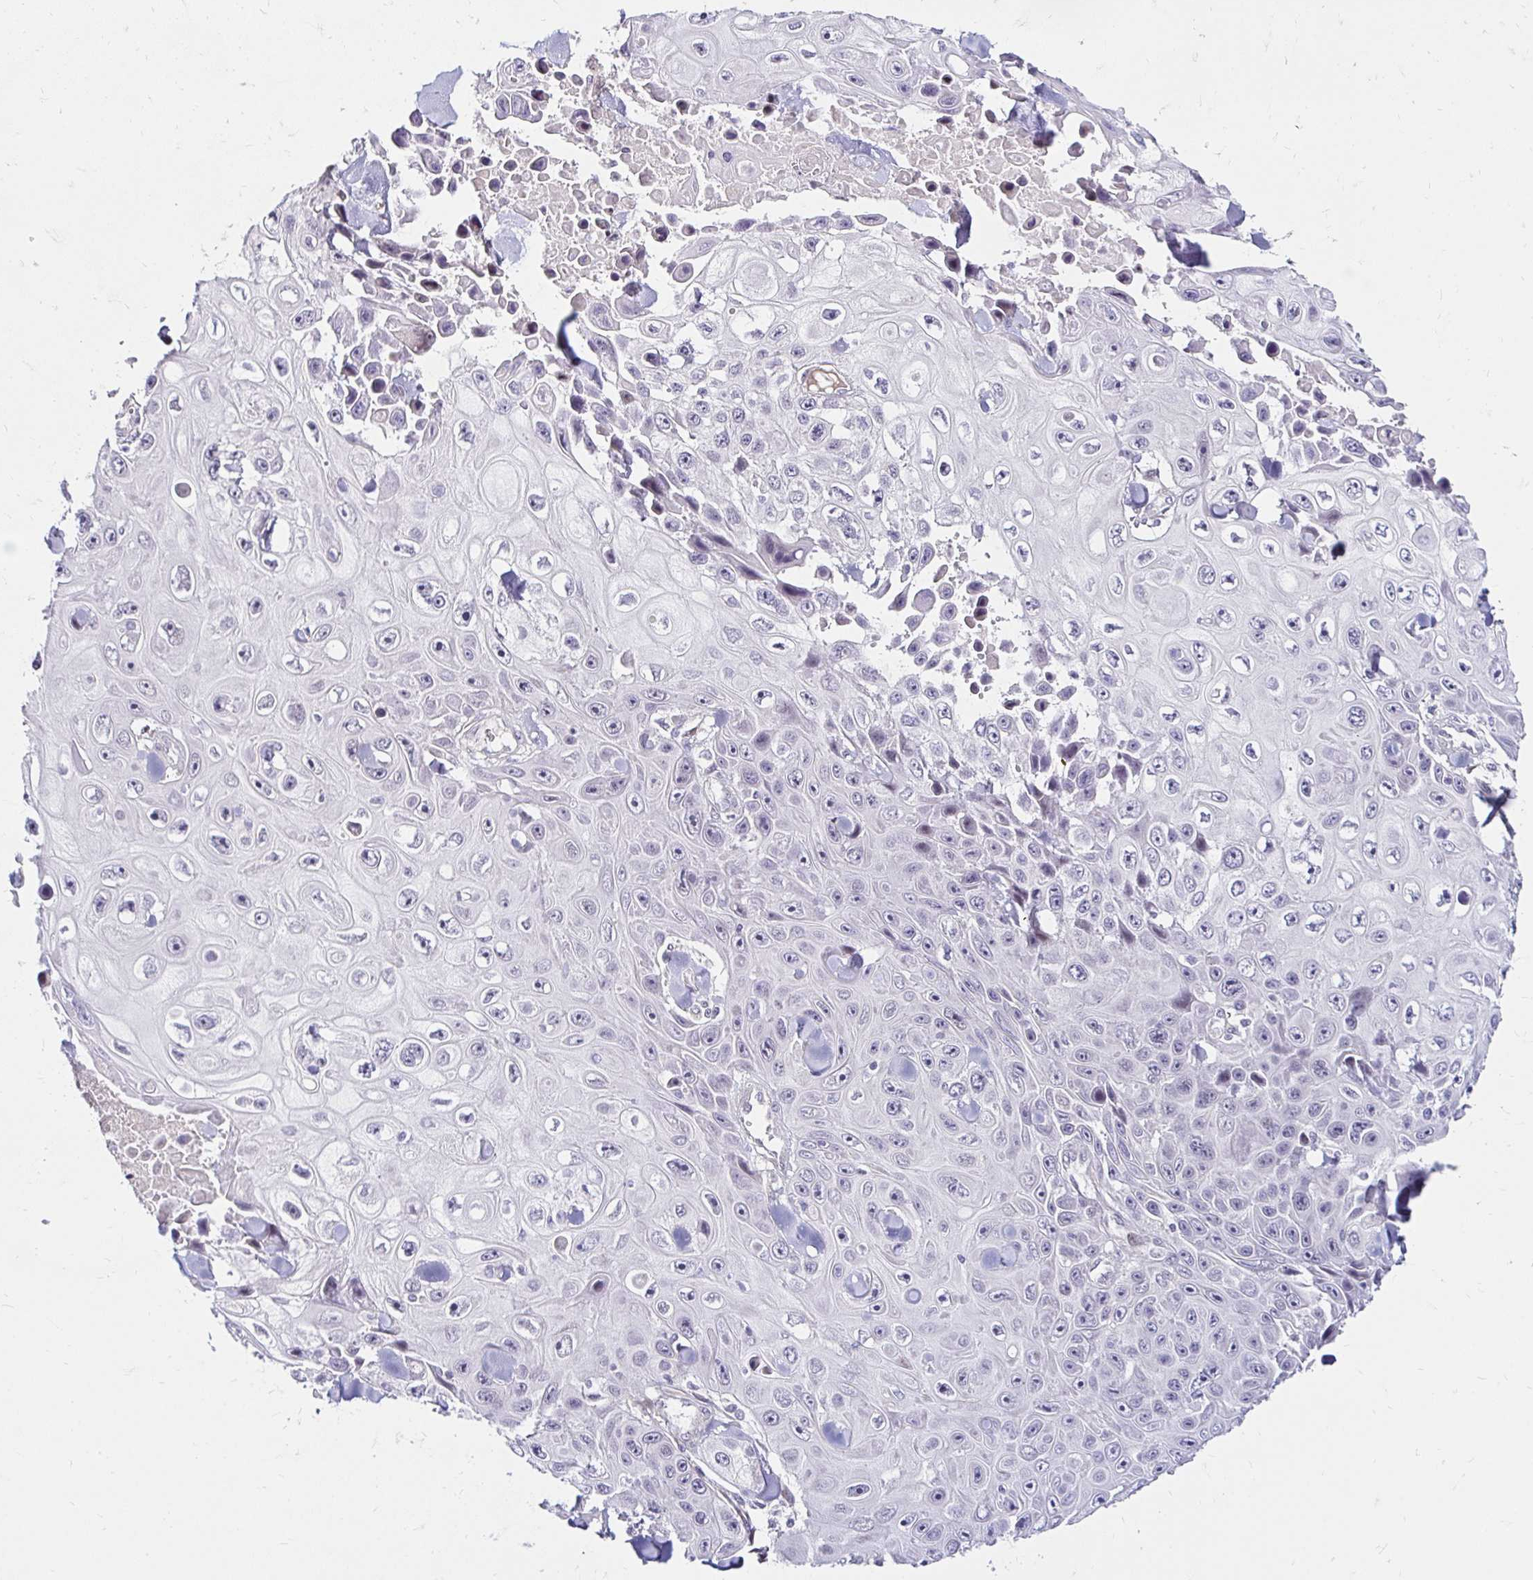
{"staining": {"intensity": "negative", "quantity": "none", "location": "none"}, "tissue": "skin cancer", "cell_type": "Tumor cells", "image_type": "cancer", "snomed": [{"axis": "morphology", "description": "Squamous cell carcinoma, NOS"}, {"axis": "topography", "description": "Skin"}], "caption": "This histopathology image is of skin cancer stained with immunohistochemistry to label a protein in brown with the nuclei are counter-stained blue. There is no positivity in tumor cells. (IHC, brightfield microscopy, high magnification).", "gene": "GUCY1A1", "patient": {"sex": "male", "age": 82}}